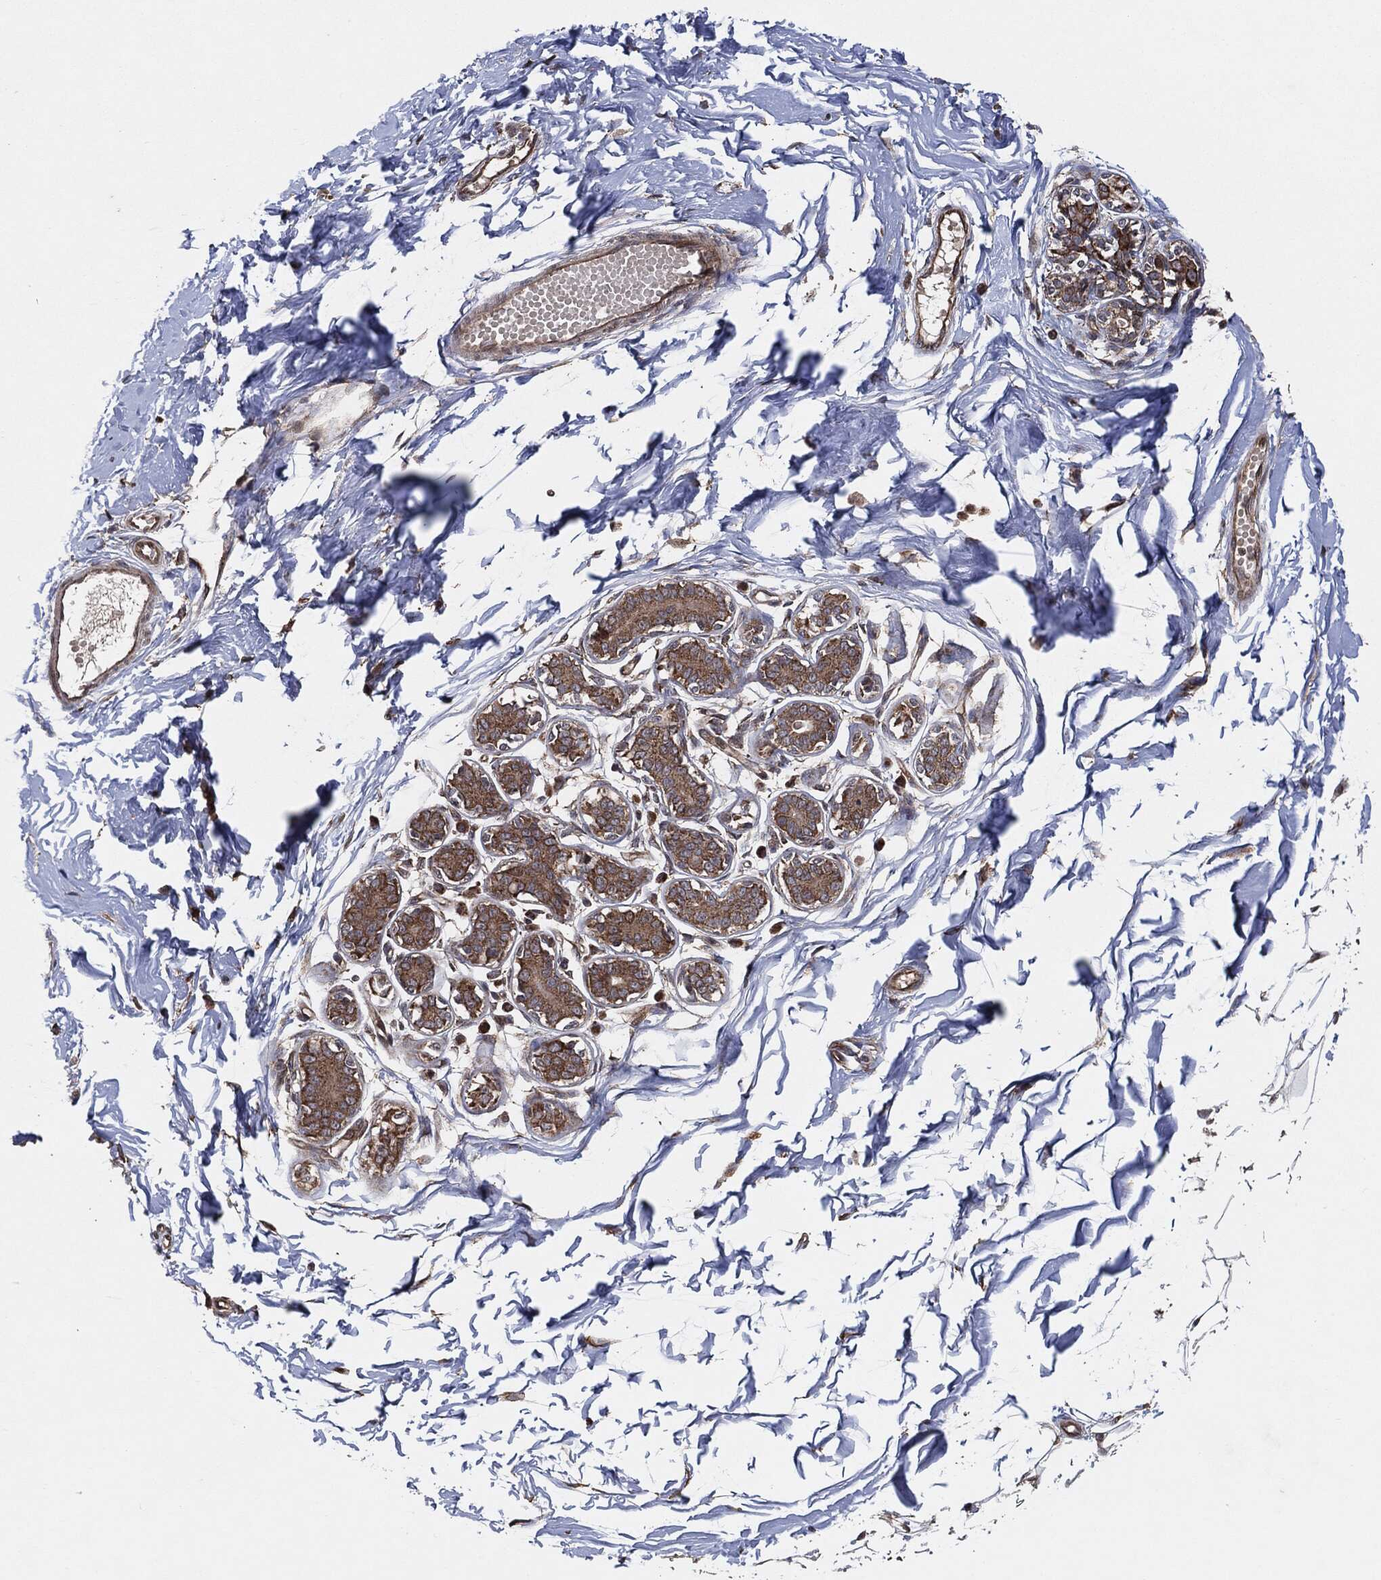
{"staining": {"intensity": "negative", "quantity": "none", "location": "none"}, "tissue": "breast", "cell_type": "Adipocytes", "image_type": "normal", "snomed": [{"axis": "morphology", "description": "Normal tissue, NOS"}, {"axis": "topography", "description": "Breast"}], "caption": "IHC histopathology image of normal breast stained for a protein (brown), which exhibits no staining in adipocytes.", "gene": "BCAR1", "patient": {"sex": "female", "age": 37}}